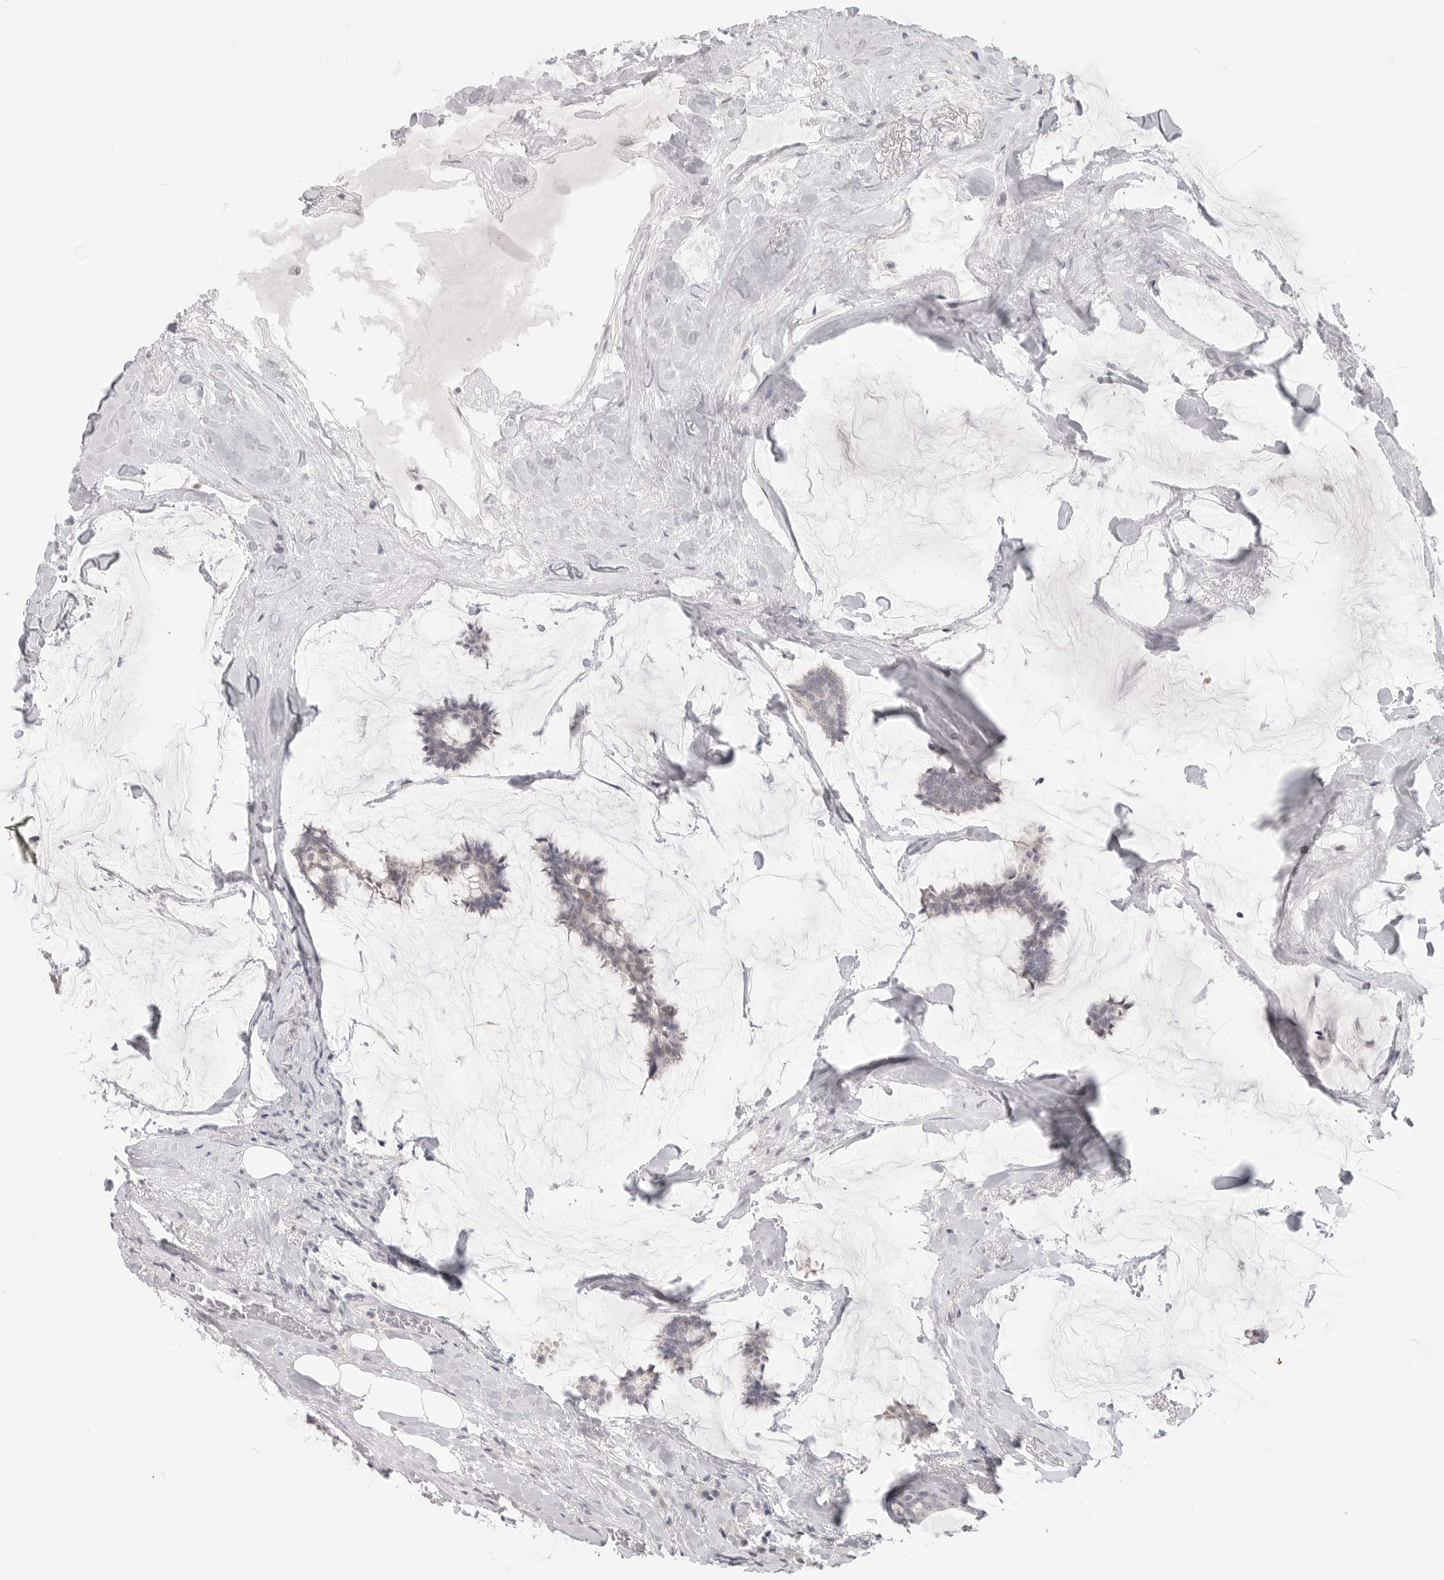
{"staining": {"intensity": "negative", "quantity": "none", "location": "none"}, "tissue": "breast cancer", "cell_type": "Tumor cells", "image_type": "cancer", "snomed": [{"axis": "morphology", "description": "Duct carcinoma"}, {"axis": "topography", "description": "Breast"}], "caption": "High magnification brightfield microscopy of breast cancer (invasive ductal carcinoma) stained with DAB (brown) and counterstained with hematoxylin (blue): tumor cells show no significant staining. (DAB (3,3'-diaminobenzidine) IHC with hematoxylin counter stain).", "gene": "KLK11", "patient": {"sex": "female", "age": 93}}